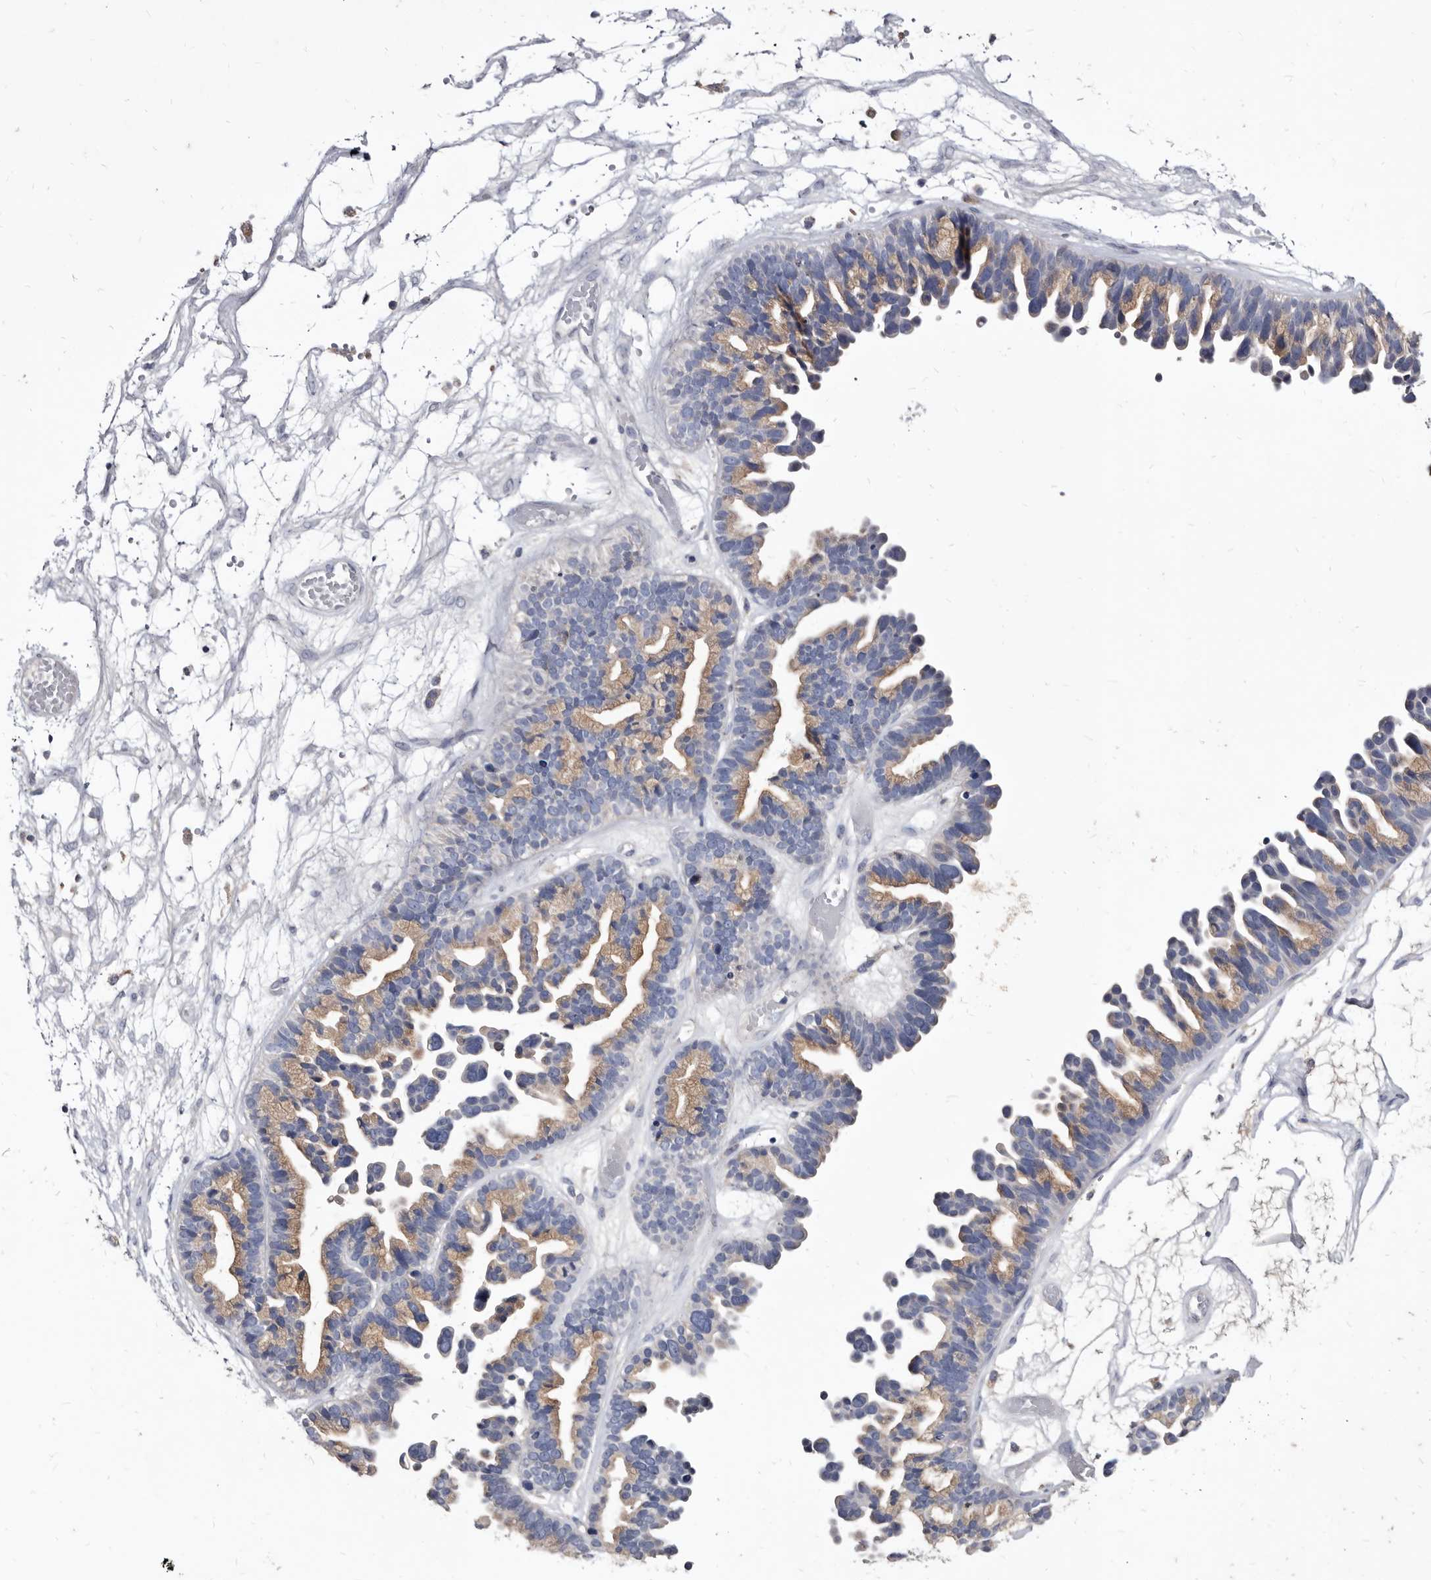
{"staining": {"intensity": "weak", "quantity": "25%-75%", "location": "cytoplasmic/membranous"}, "tissue": "ovarian cancer", "cell_type": "Tumor cells", "image_type": "cancer", "snomed": [{"axis": "morphology", "description": "Cystadenocarcinoma, serous, NOS"}, {"axis": "topography", "description": "Ovary"}], "caption": "Immunohistochemistry (IHC) (DAB (3,3'-diaminobenzidine)) staining of ovarian serous cystadenocarcinoma shows weak cytoplasmic/membranous protein positivity in about 25%-75% of tumor cells. The staining is performed using DAB (3,3'-diaminobenzidine) brown chromogen to label protein expression. The nuclei are counter-stained blue using hematoxylin.", "gene": "SLC39A2", "patient": {"sex": "female", "age": 56}}